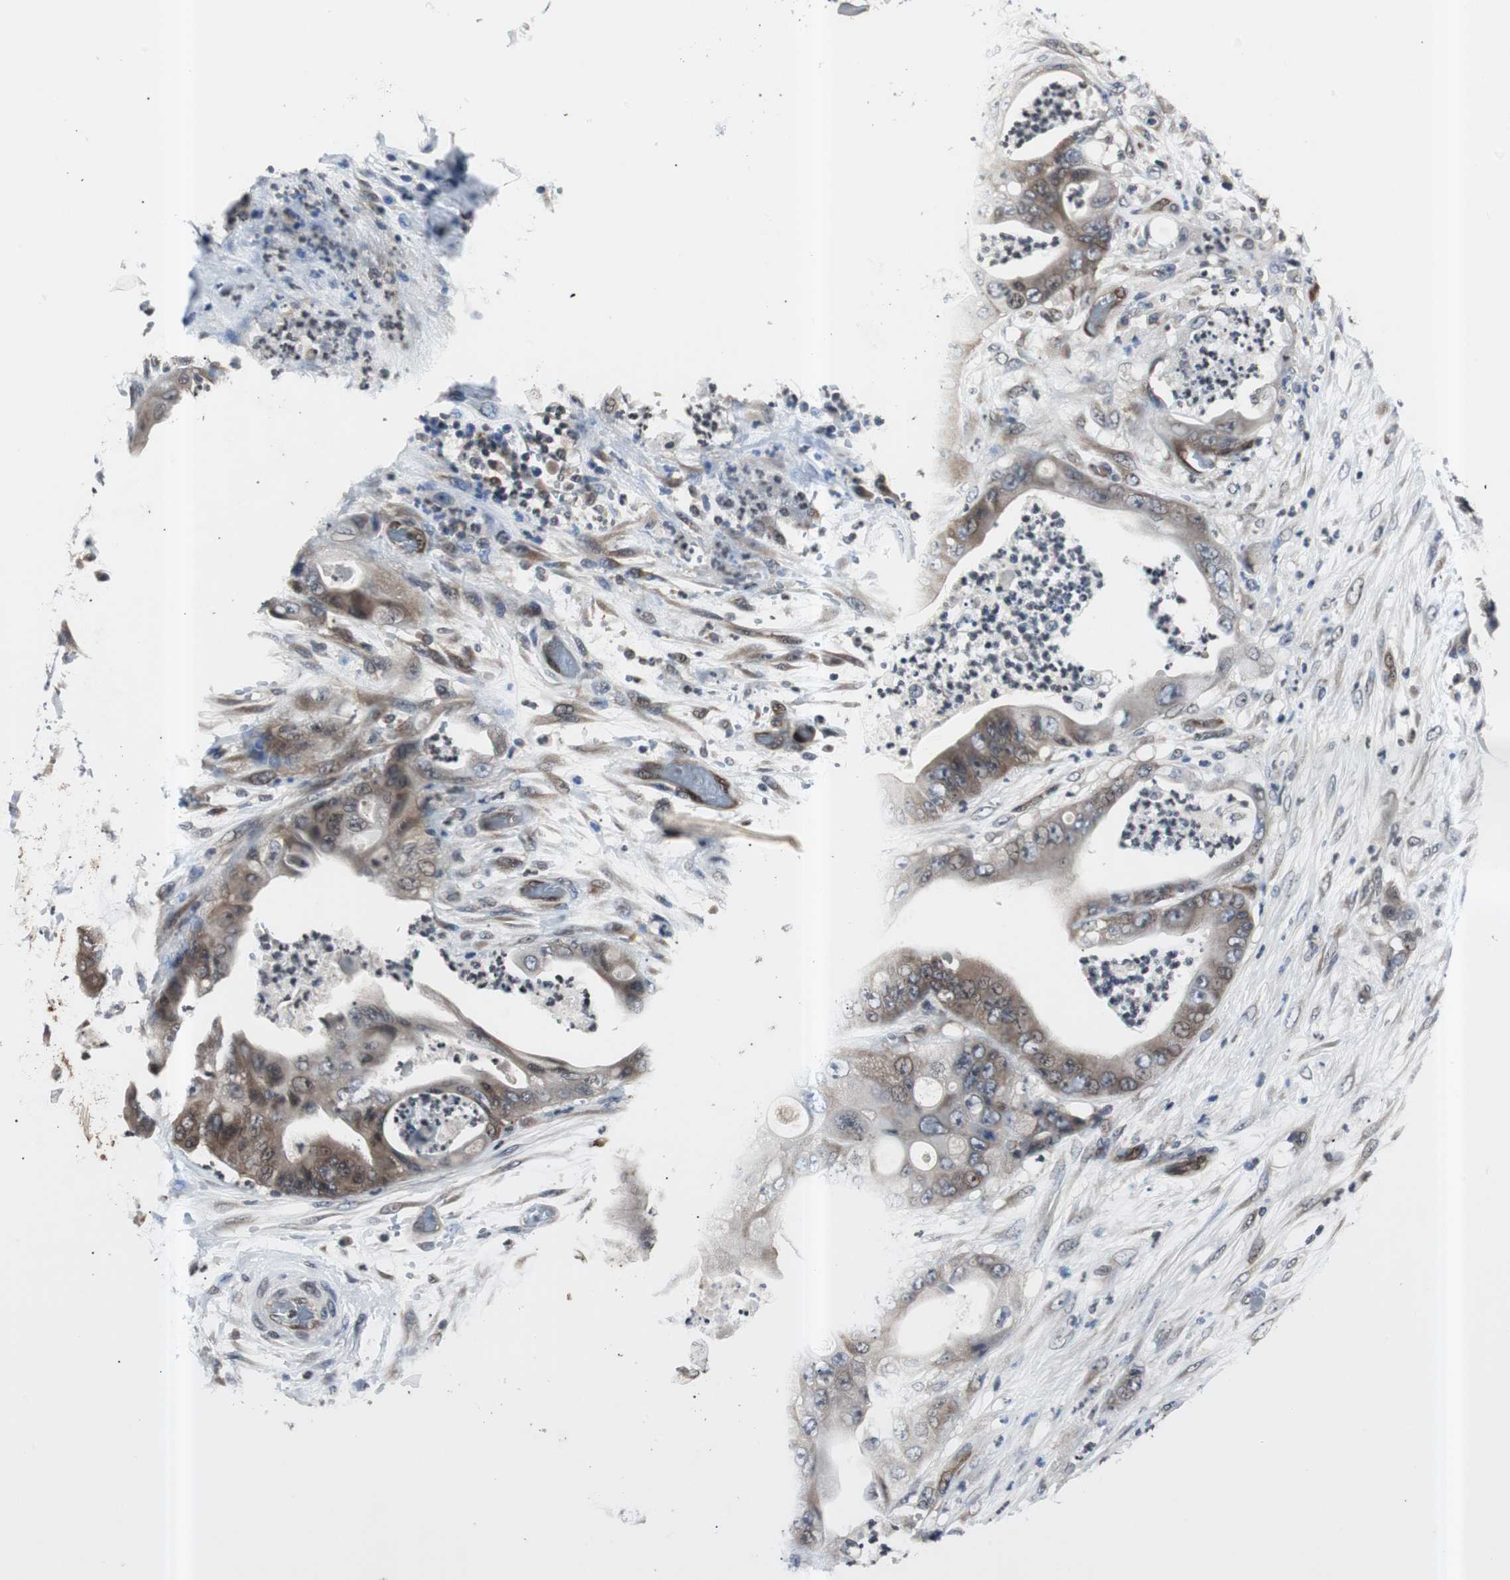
{"staining": {"intensity": "moderate", "quantity": ">75%", "location": "cytoplasmic/membranous"}, "tissue": "stomach cancer", "cell_type": "Tumor cells", "image_type": "cancer", "snomed": [{"axis": "morphology", "description": "Adenocarcinoma, NOS"}, {"axis": "topography", "description": "Stomach"}], "caption": "Protein staining exhibits moderate cytoplasmic/membranous positivity in about >75% of tumor cells in stomach cancer (adenocarcinoma). (Stains: DAB in brown, nuclei in blue, Microscopy: brightfield microscopy at high magnification).", "gene": "SMAD1", "patient": {"sex": "female", "age": 73}}